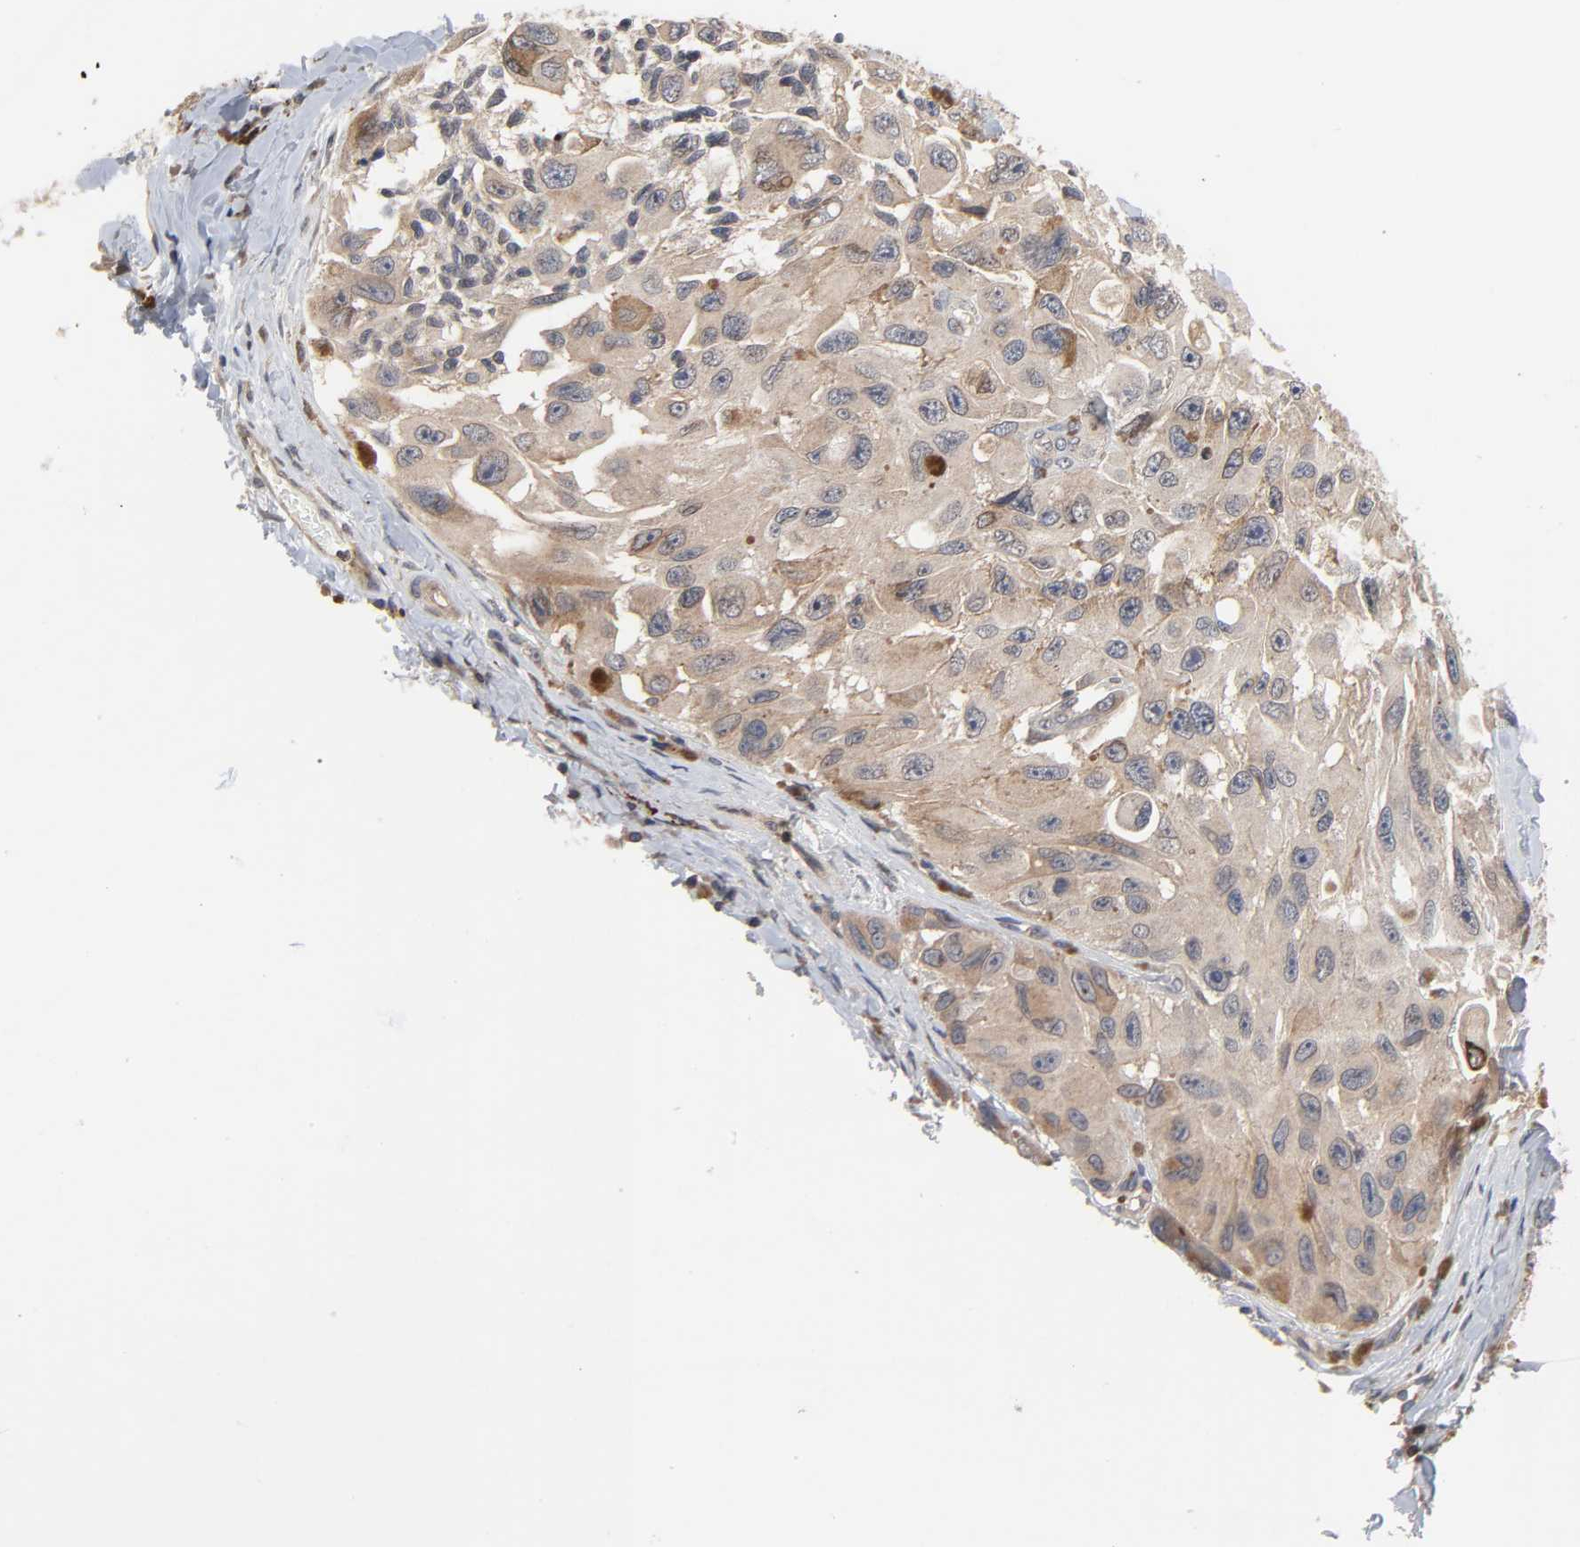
{"staining": {"intensity": "weak", "quantity": ">75%", "location": "cytoplasmic/membranous"}, "tissue": "melanoma", "cell_type": "Tumor cells", "image_type": "cancer", "snomed": [{"axis": "morphology", "description": "Malignant melanoma, NOS"}, {"axis": "topography", "description": "Skin"}], "caption": "This photomicrograph demonstrates immunohistochemistry (IHC) staining of melanoma, with low weak cytoplasmic/membranous expression in about >75% of tumor cells.", "gene": "CCDC175", "patient": {"sex": "female", "age": 73}}